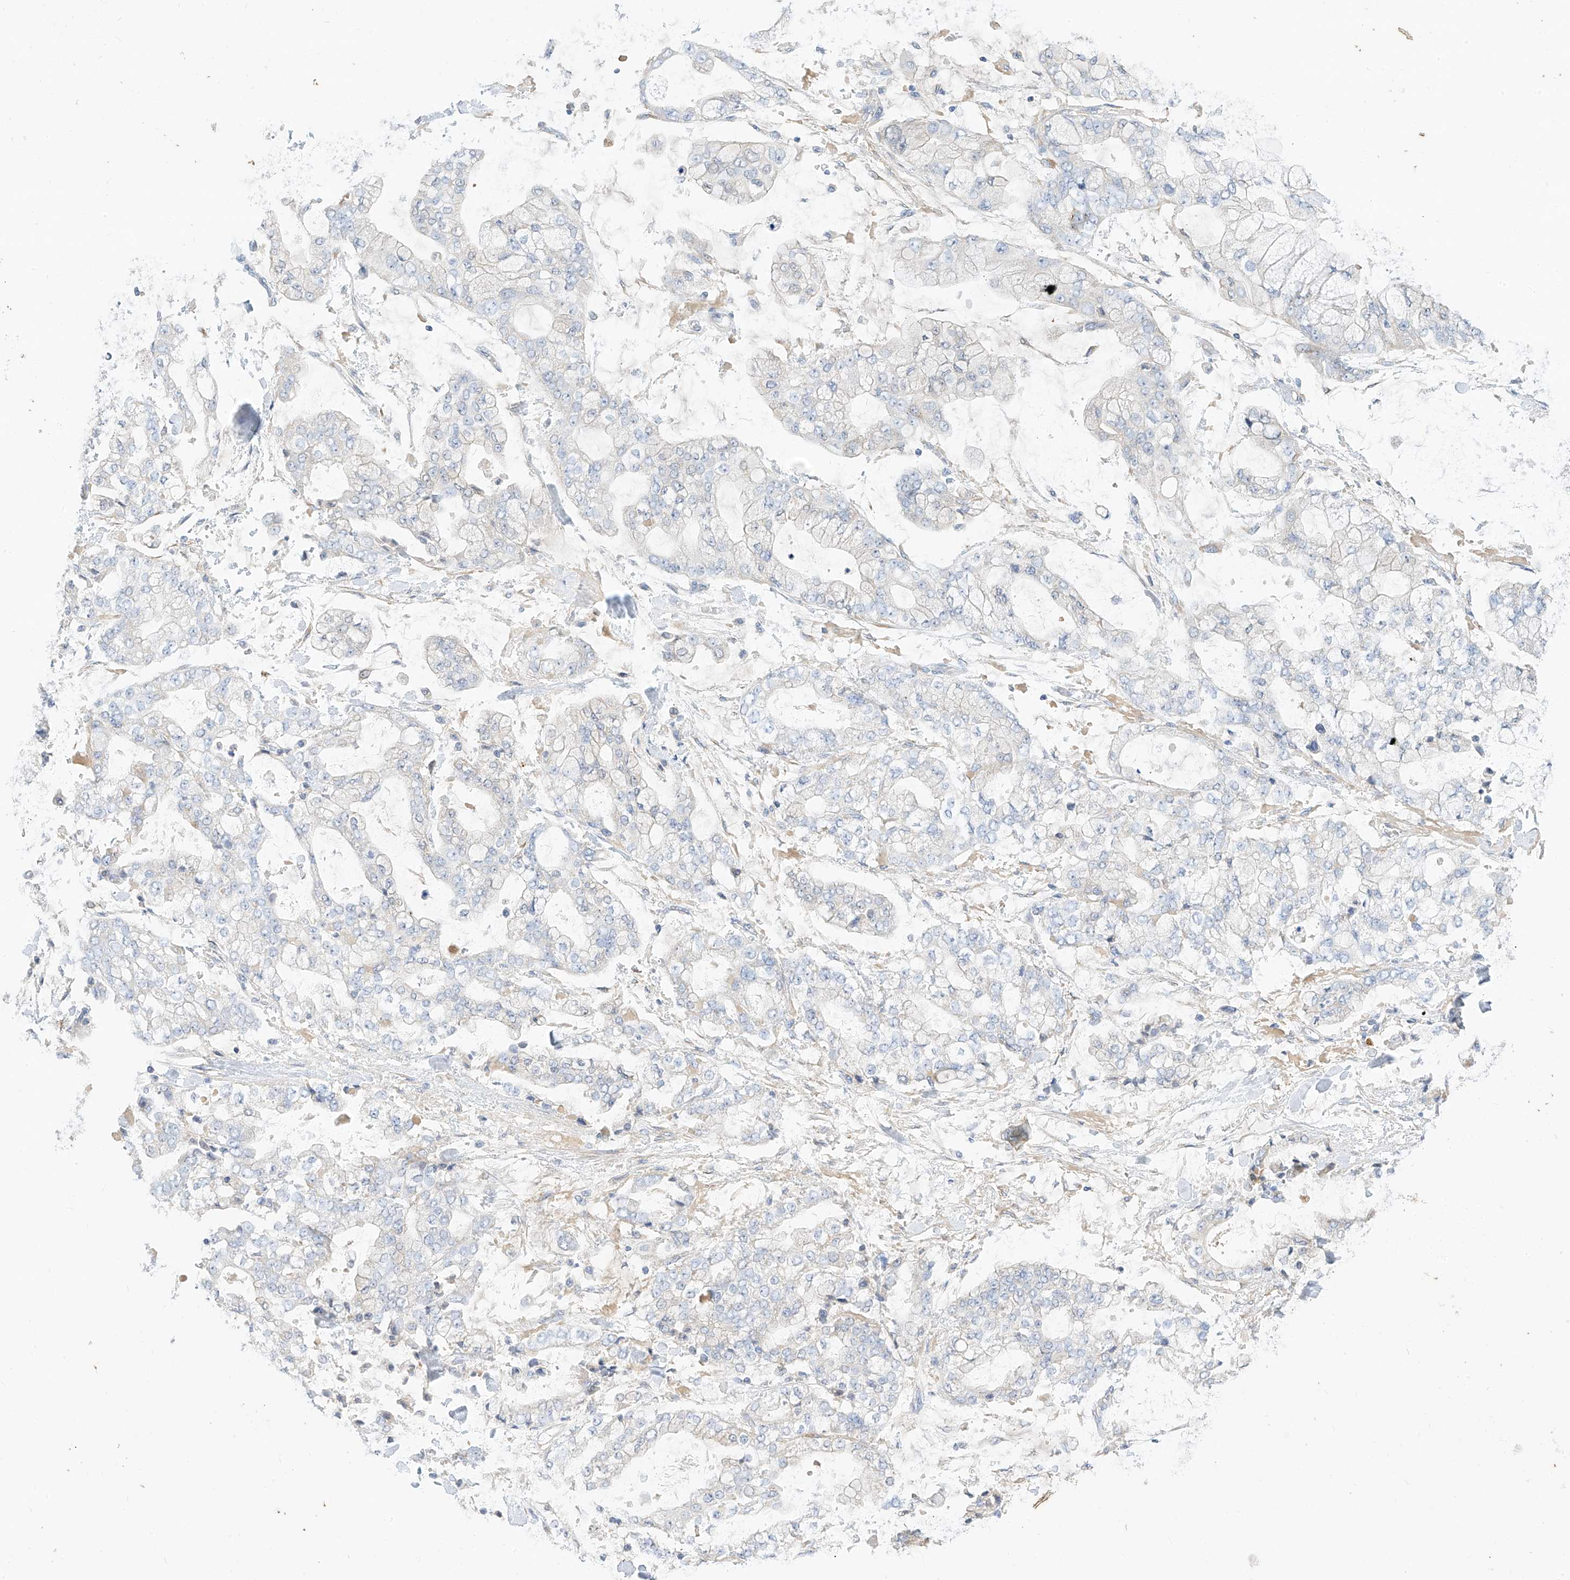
{"staining": {"intensity": "negative", "quantity": "none", "location": "none"}, "tissue": "stomach cancer", "cell_type": "Tumor cells", "image_type": "cancer", "snomed": [{"axis": "morphology", "description": "Normal tissue, NOS"}, {"axis": "morphology", "description": "Adenocarcinoma, NOS"}, {"axis": "topography", "description": "Stomach, upper"}, {"axis": "topography", "description": "Stomach"}], "caption": "IHC histopathology image of human stomach adenocarcinoma stained for a protein (brown), which demonstrates no expression in tumor cells. The staining was performed using DAB to visualize the protein expression in brown, while the nuclei were stained in blue with hematoxylin (Magnification: 20x).", "gene": "RASA2", "patient": {"sex": "male", "age": 76}}